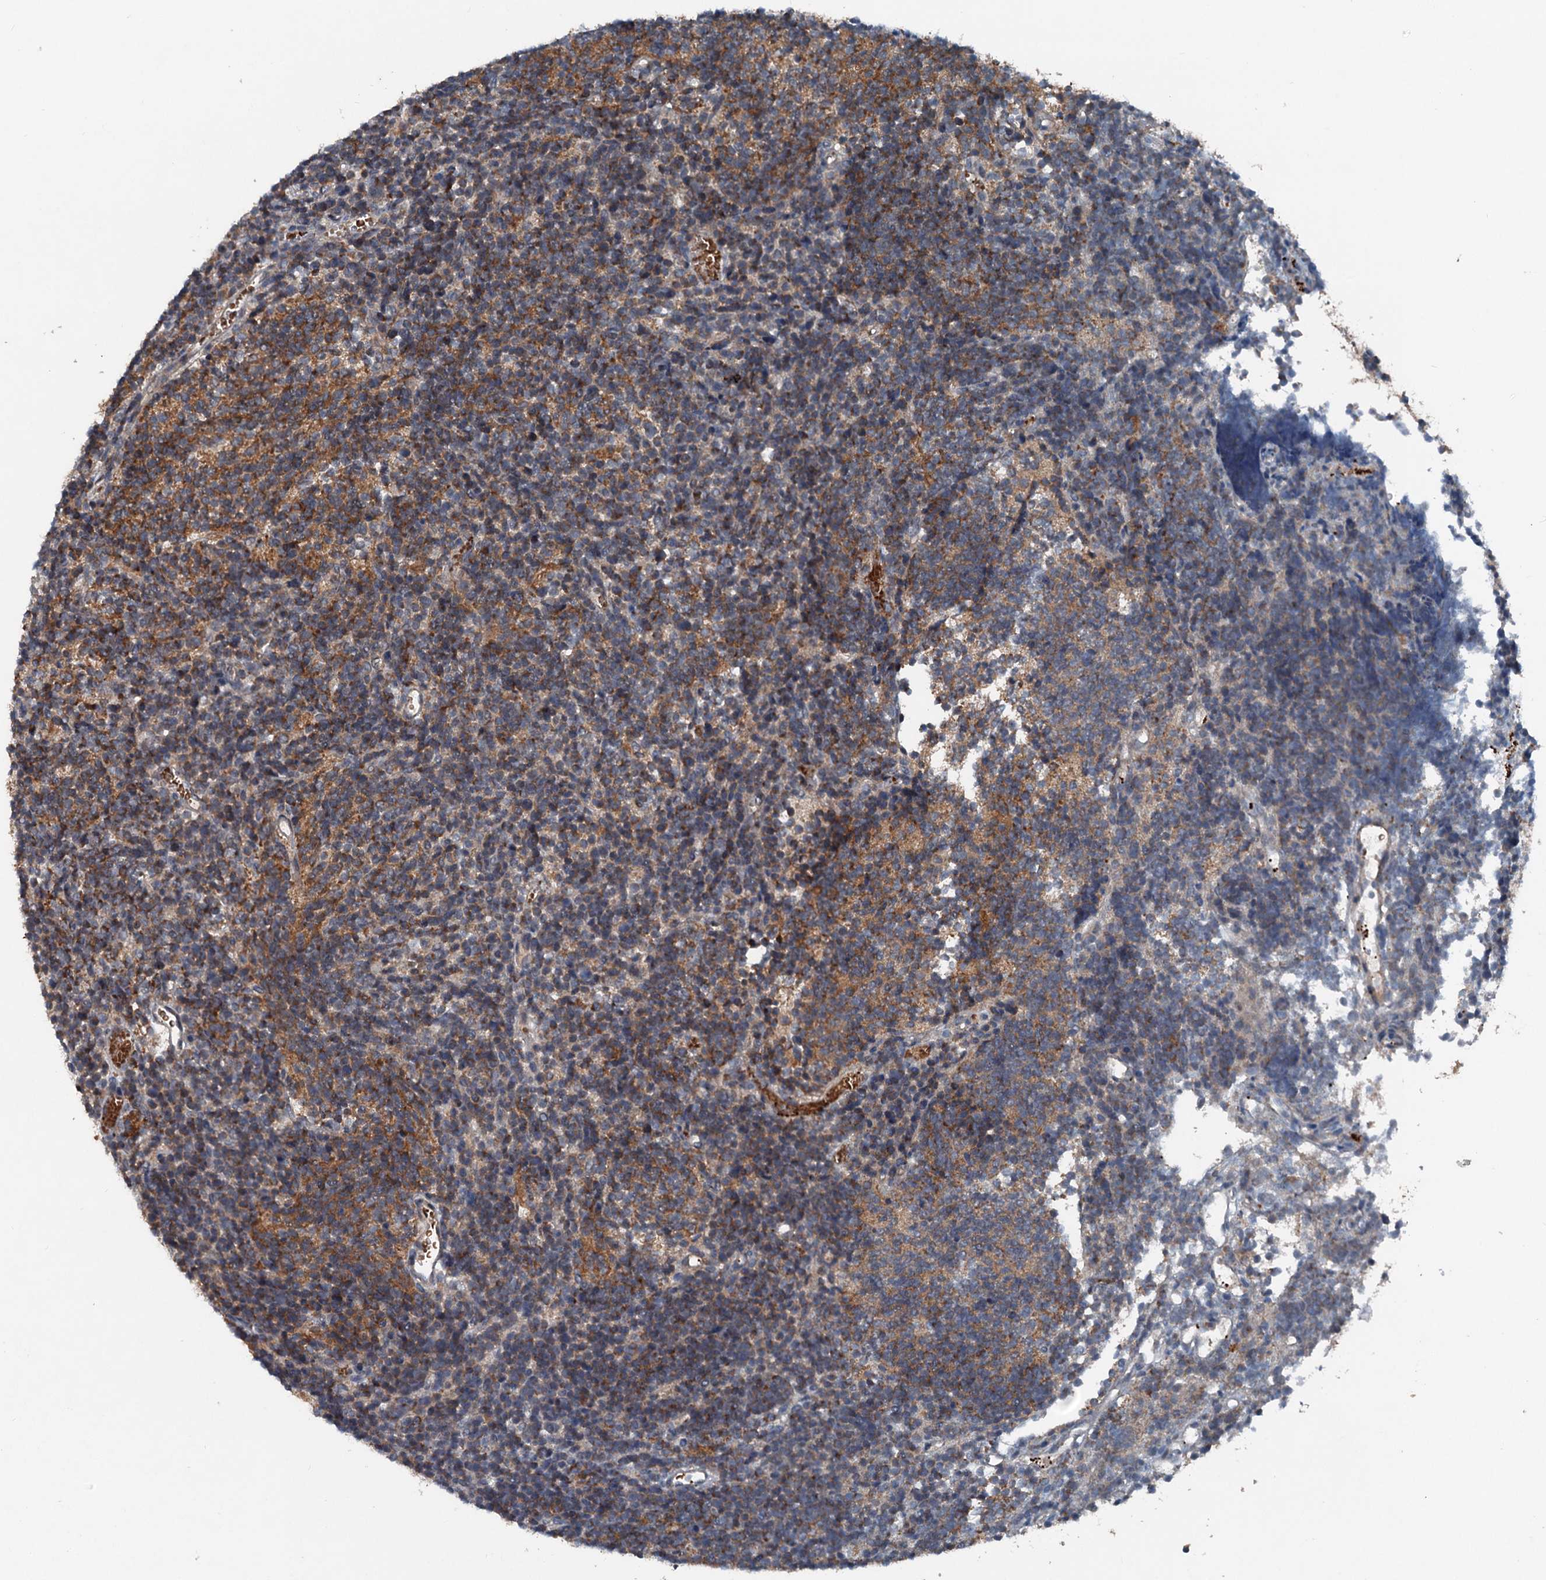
{"staining": {"intensity": "moderate", "quantity": ">75%", "location": "cytoplasmic/membranous"}, "tissue": "glioma", "cell_type": "Tumor cells", "image_type": "cancer", "snomed": [{"axis": "morphology", "description": "Glioma, malignant, Low grade"}, {"axis": "topography", "description": "Brain"}], "caption": "Tumor cells exhibit medium levels of moderate cytoplasmic/membranous expression in approximately >75% of cells in human glioma. The staining was performed using DAB, with brown indicating positive protein expression. Nuclei are stained blue with hematoxylin.", "gene": "N4BP2L2", "patient": {"sex": "female", "age": 1}}